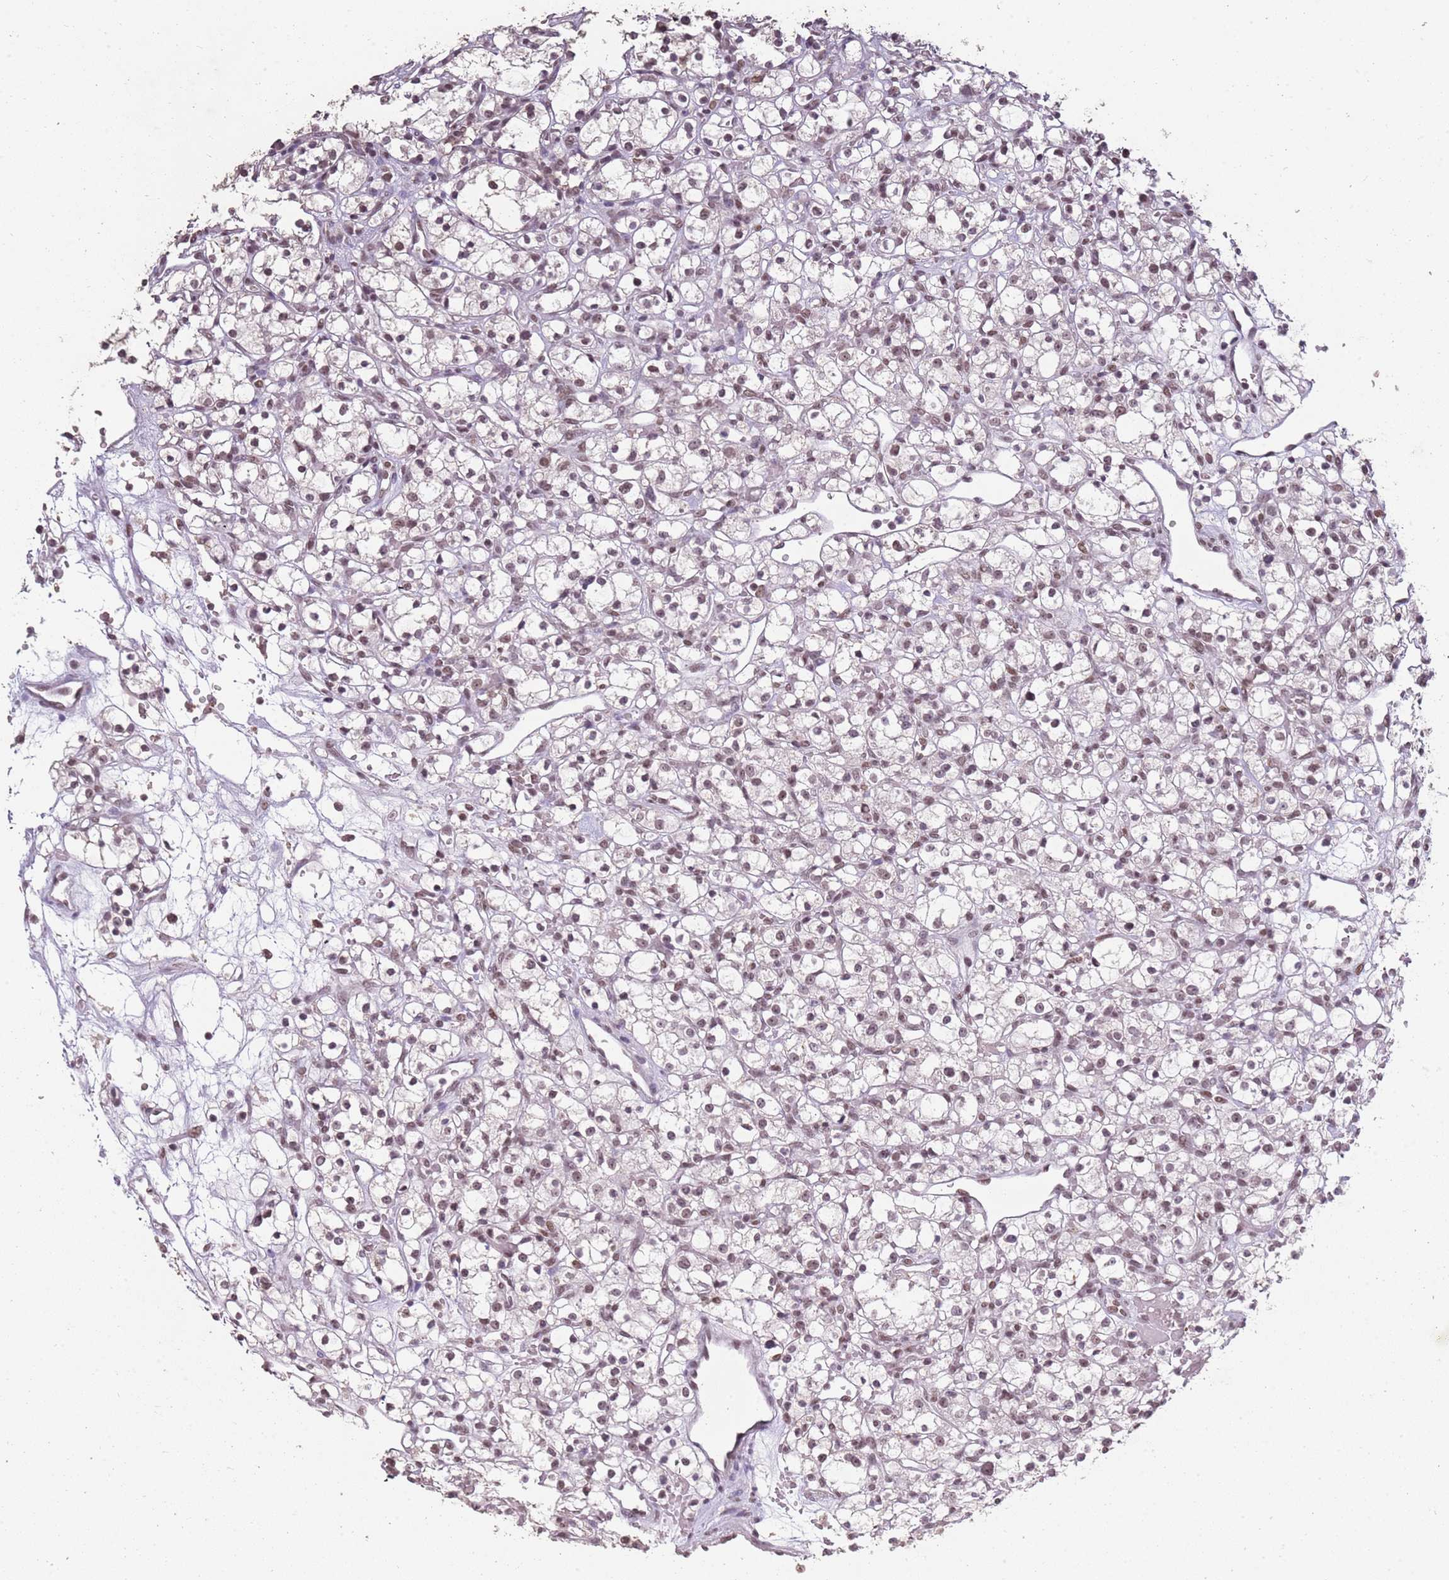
{"staining": {"intensity": "moderate", "quantity": ">75%", "location": "nuclear"}, "tissue": "renal cancer", "cell_type": "Tumor cells", "image_type": "cancer", "snomed": [{"axis": "morphology", "description": "Adenocarcinoma, NOS"}, {"axis": "topography", "description": "Kidney"}], "caption": "Protein expression analysis of renal adenocarcinoma exhibits moderate nuclear staining in about >75% of tumor cells.", "gene": "ARL14EP", "patient": {"sex": "female", "age": 59}}